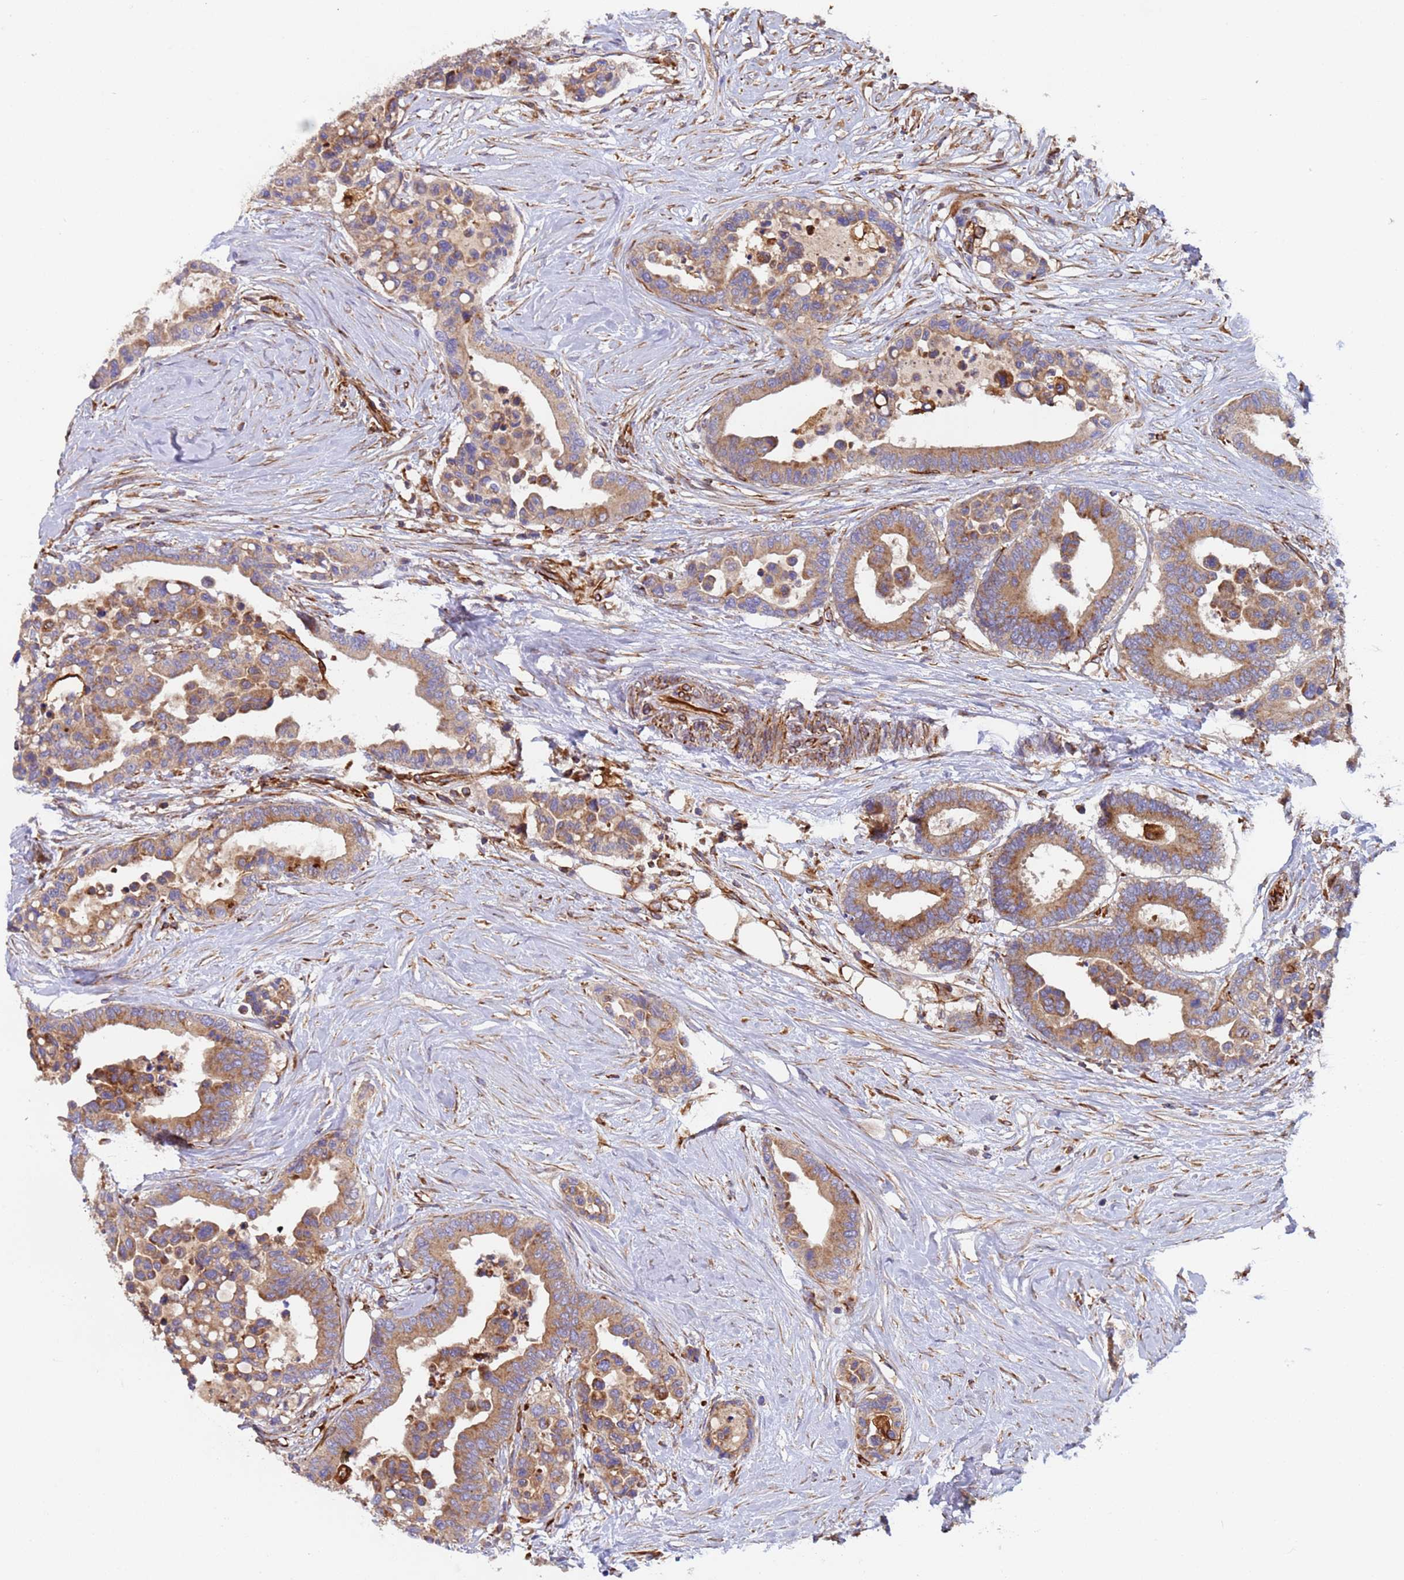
{"staining": {"intensity": "moderate", "quantity": ">75%", "location": "cytoplasmic/membranous"}, "tissue": "colorectal cancer", "cell_type": "Tumor cells", "image_type": "cancer", "snomed": [{"axis": "morphology", "description": "Adenocarcinoma, NOS"}, {"axis": "topography", "description": "Colon"}], "caption": "The image exhibits immunohistochemical staining of colorectal adenocarcinoma. There is moderate cytoplasmic/membranous staining is appreciated in about >75% of tumor cells.", "gene": "NUDT12", "patient": {"sex": "male", "age": 82}}